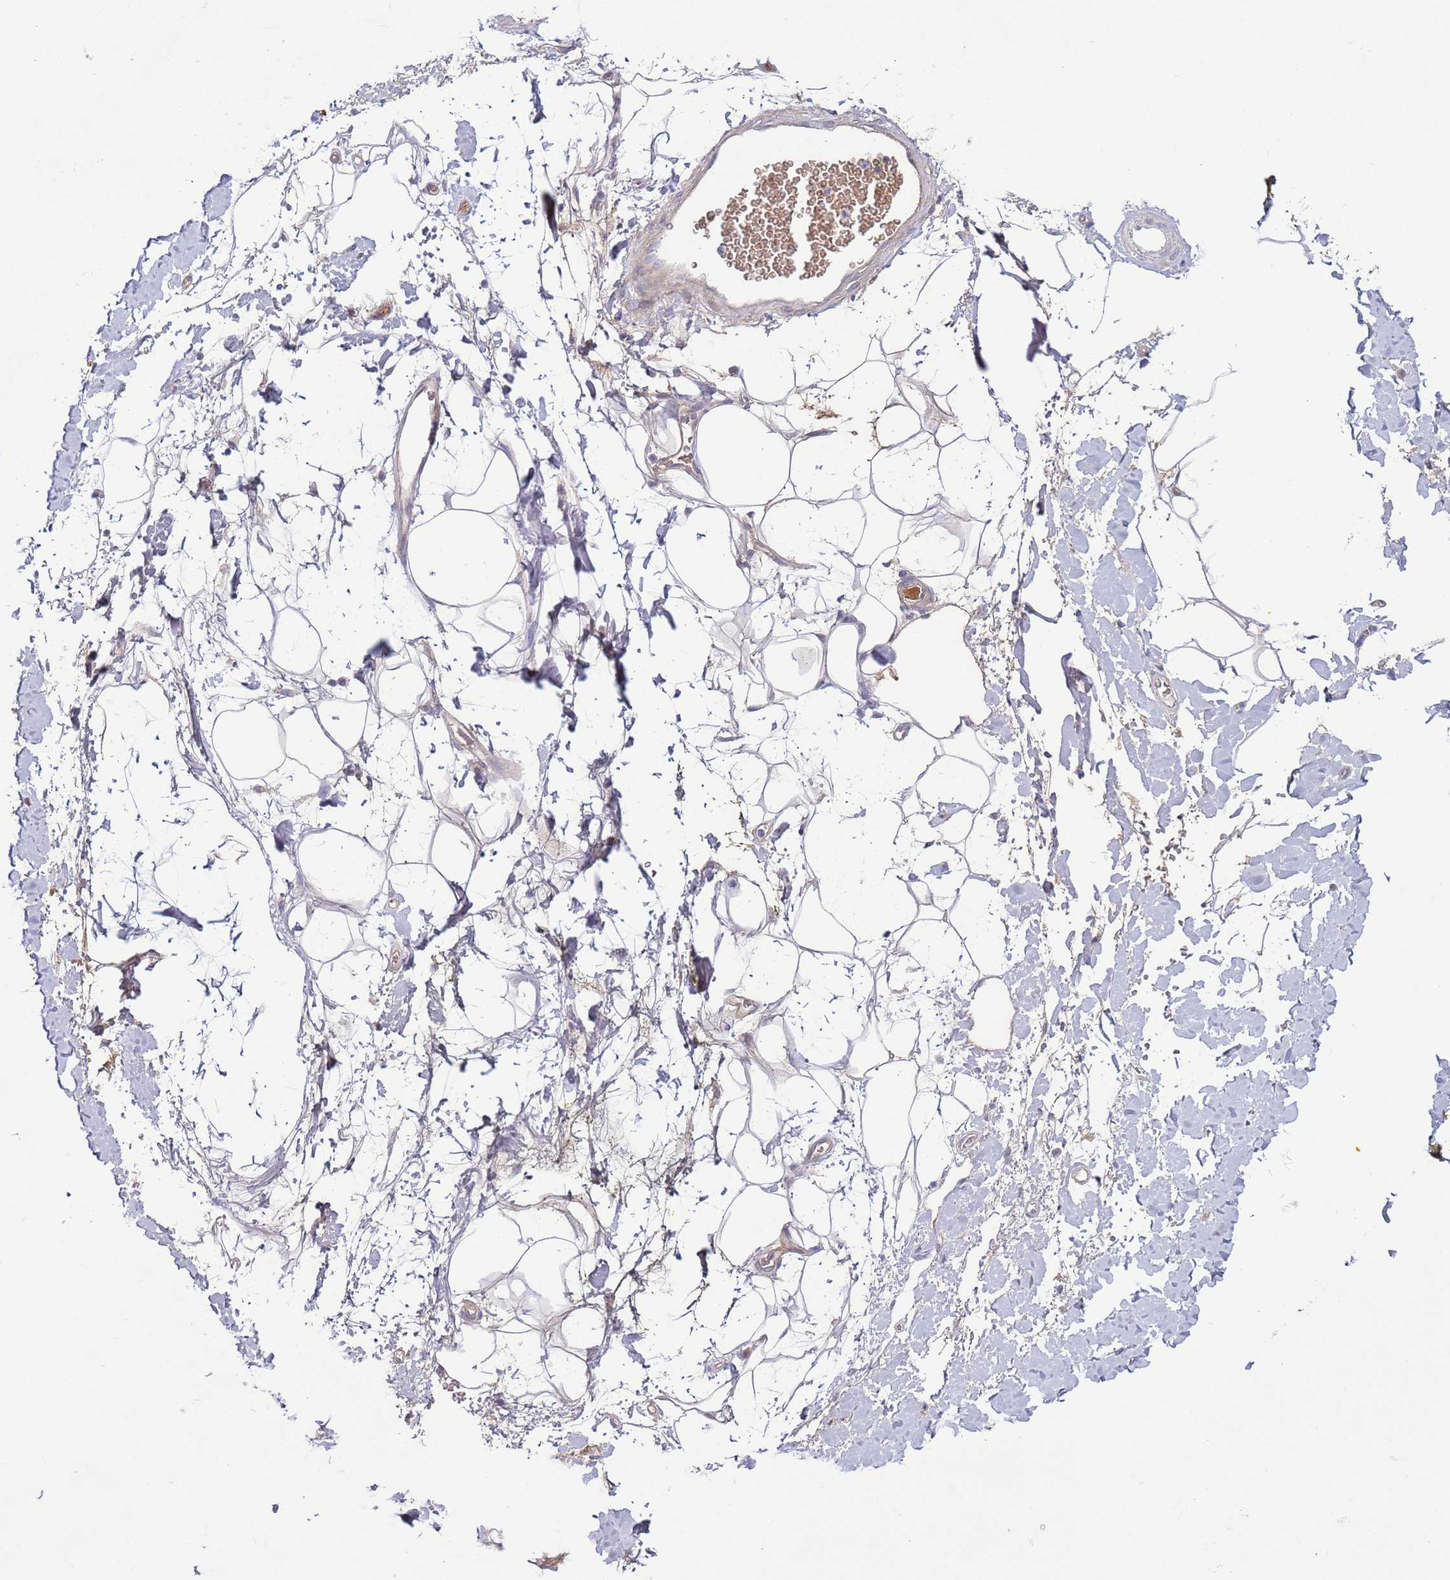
{"staining": {"intensity": "negative", "quantity": "none", "location": "none"}, "tissue": "adipose tissue", "cell_type": "Adipocytes", "image_type": "normal", "snomed": [{"axis": "morphology", "description": "Normal tissue, NOS"}, {"axis": "morphology", "description": "Adenocarcinoma, NOS"}, {"axis": "topography", "description": "Pancreas"}, {"axis": "topography", "description": "Peripheral nerve tissue"}], "caption": "Immunohistochemical staining of normal adipose tissue reveals no significant expression in adipocytes.", "gene": "NPAP1", "patient": {"sex": "male", "age": 59}}